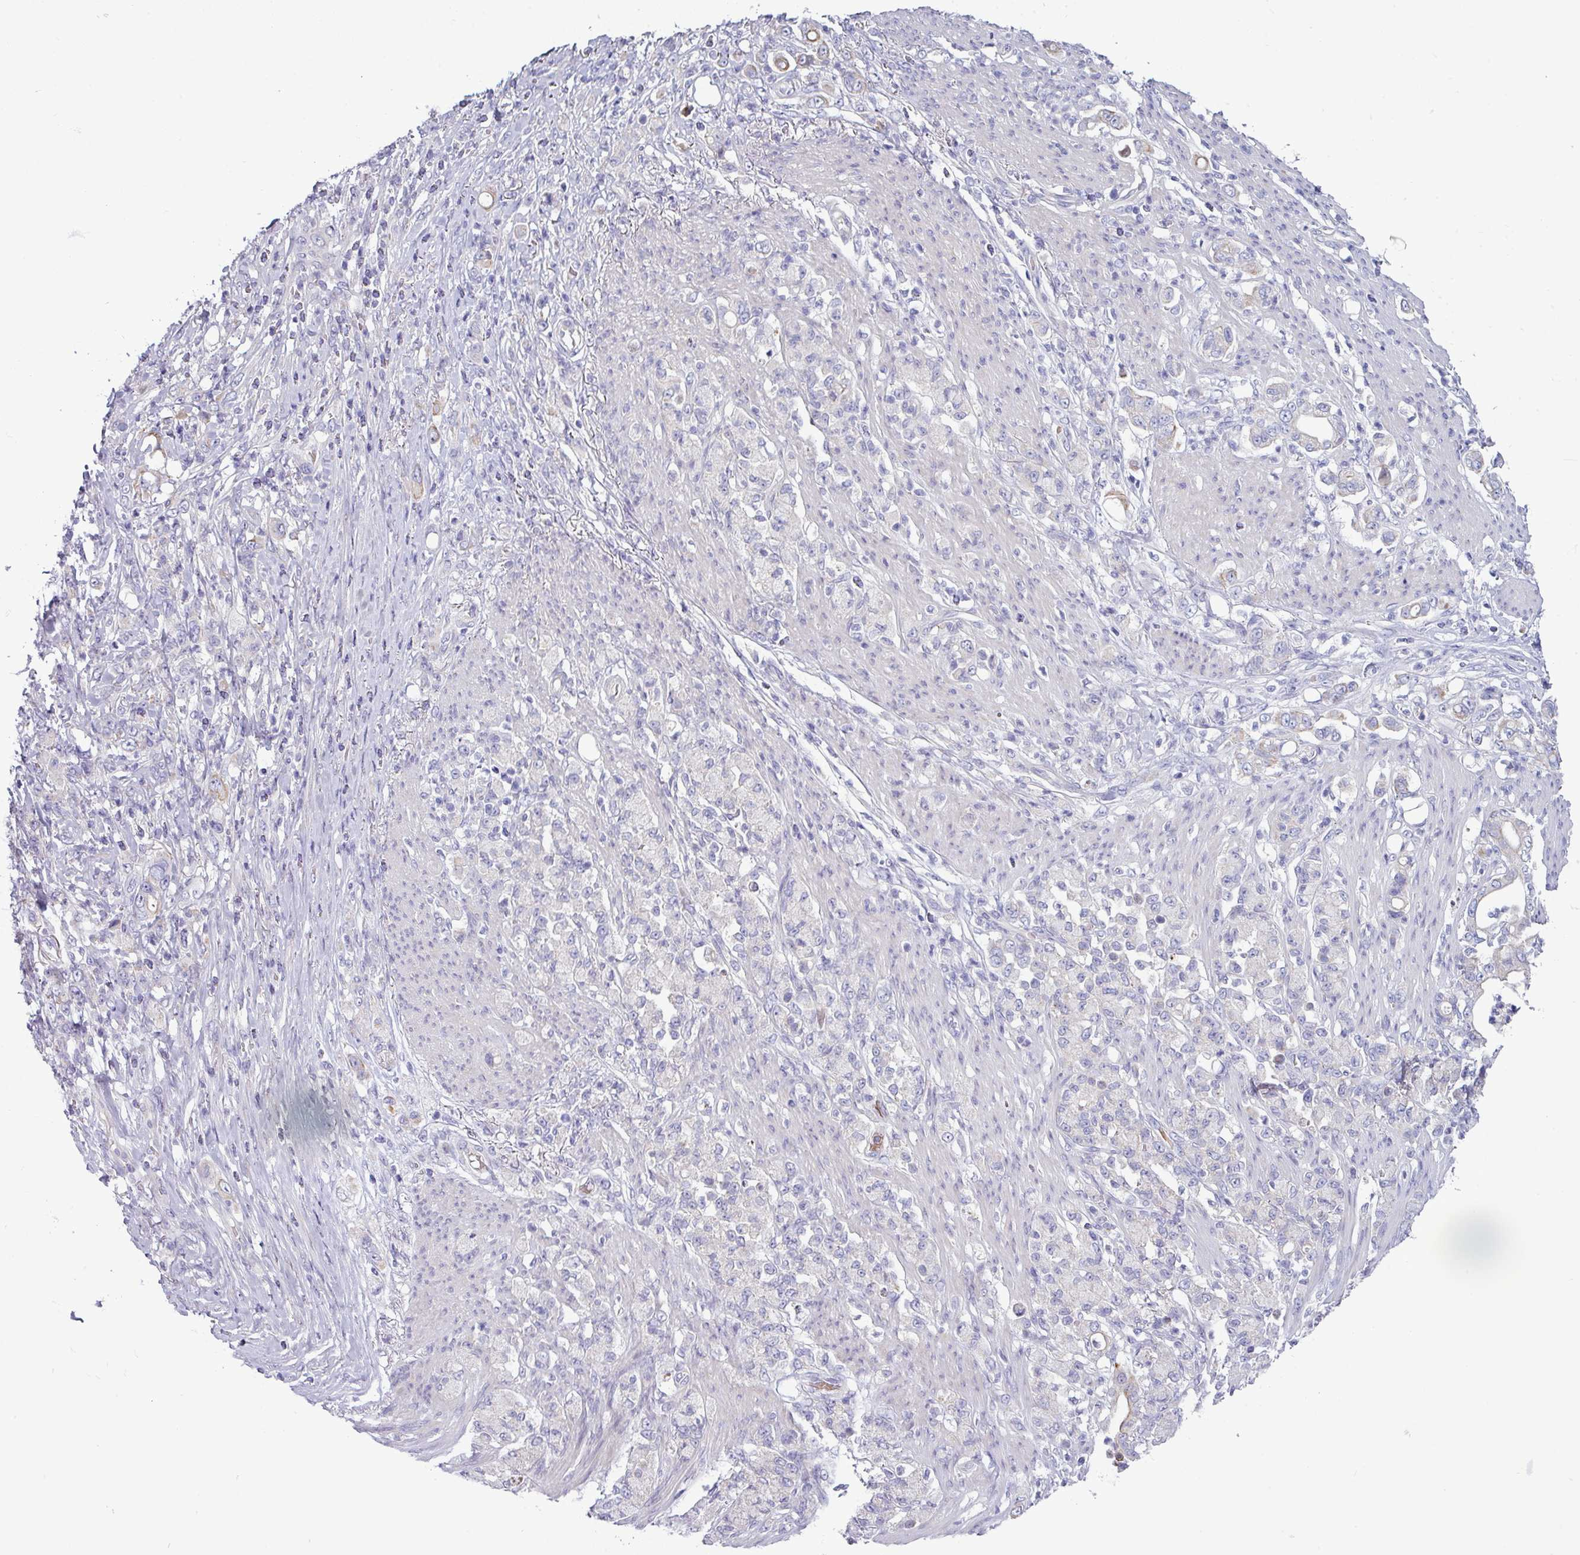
{"staining": {"intensity": "negative", "quantity": "none", "location": "none"}, "tissue": "stomach cancer", "cell_type": "Tumor cells", "image_type": "cancer", "snomed": [{"axis": "morphology", "description": "Normal tissue, NOS"}, {"axis": "morphology", "description": "Adenocarcinoma, NOS"}, {"axis": "topography", "description": "Stomach"}], "caption": "A high-resolution micrograph shows immunohistochemistry (IHC) staining of stomach cancer, which displays no significant expression in tumor cells.", "gene": "ACAP3", "patient": {"sex": "female", "age": 79}}